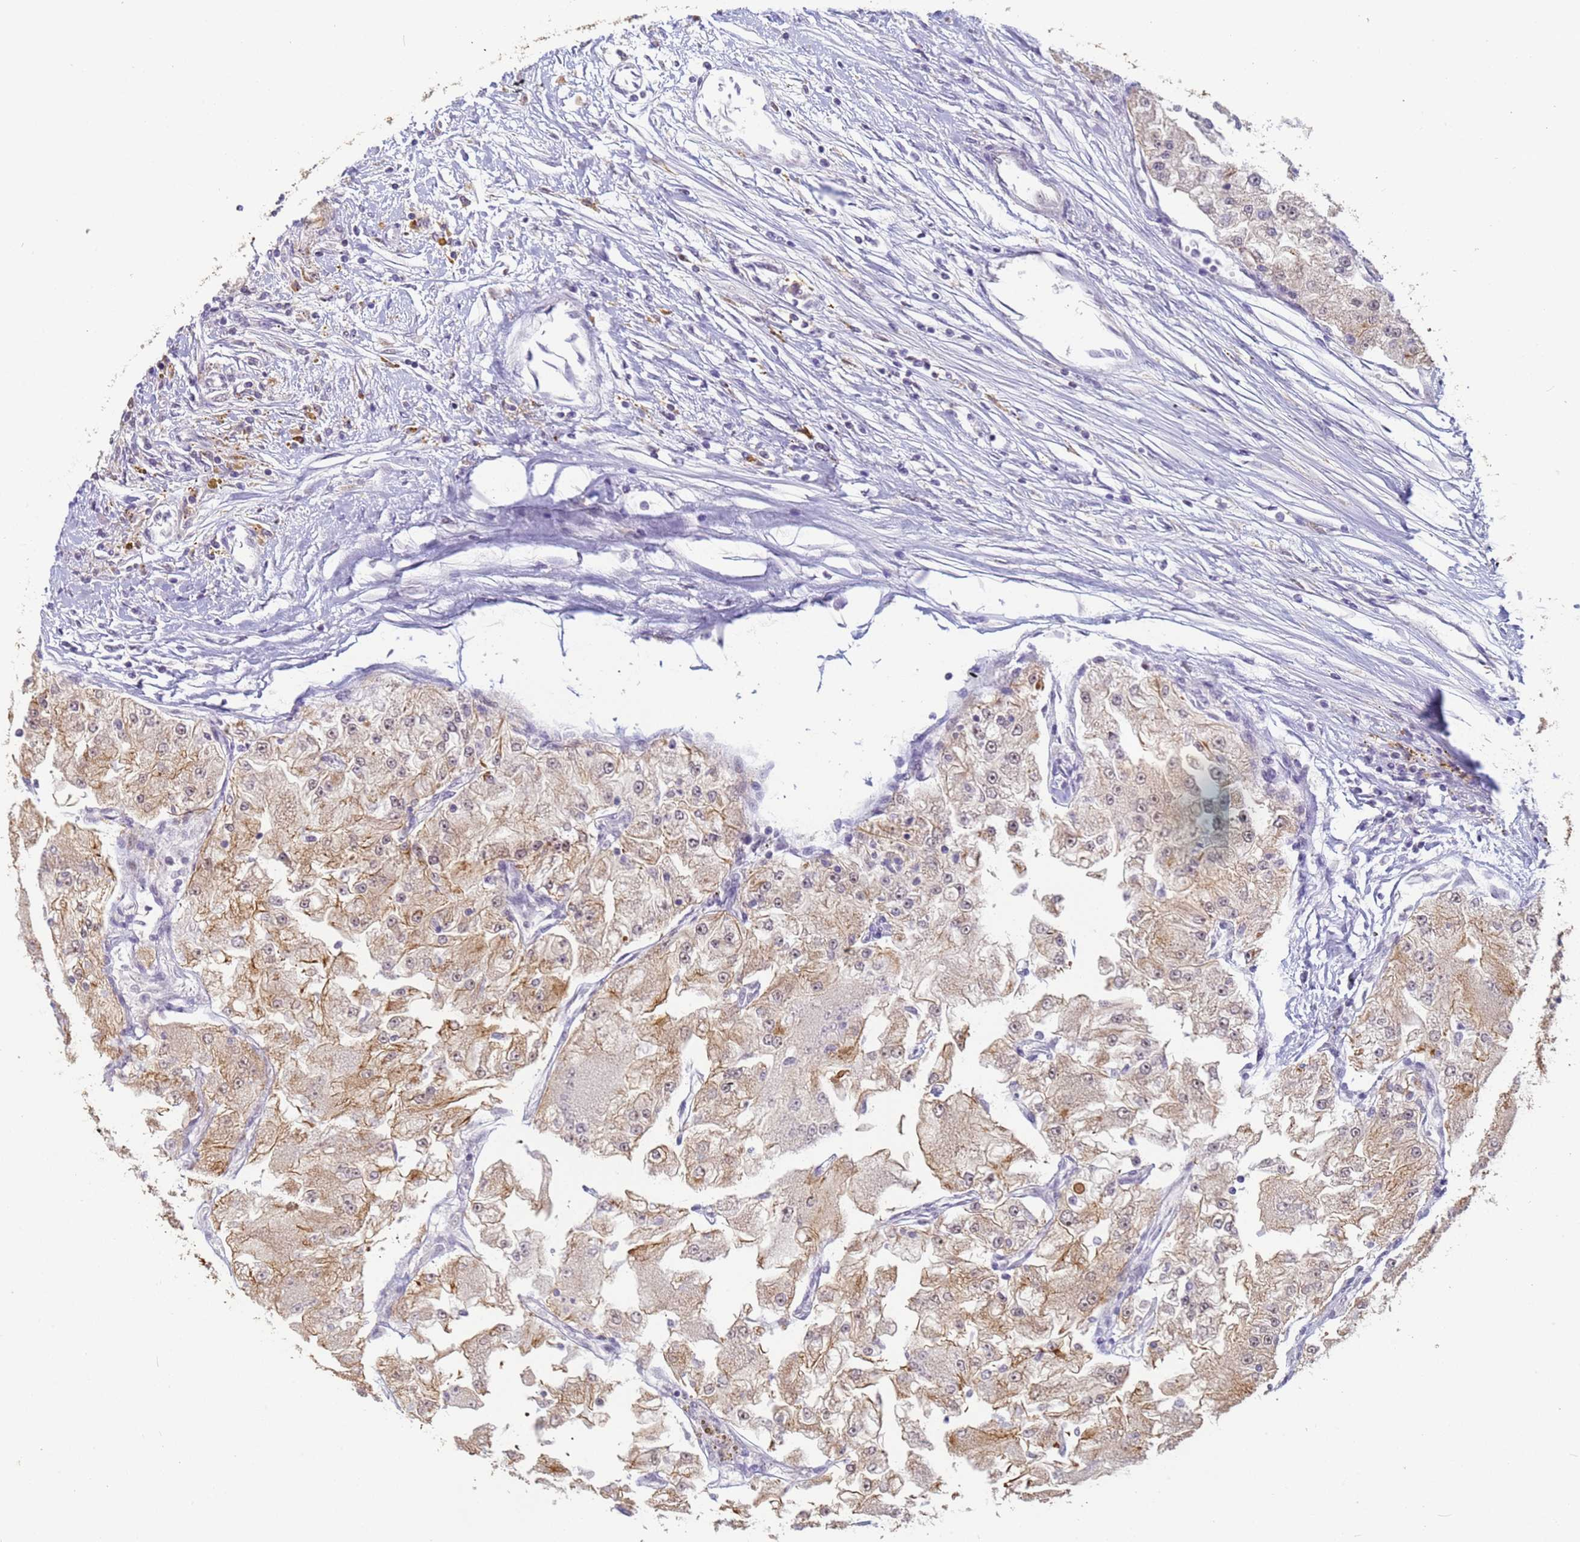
{"staining": {"intensity": "moderate", "quantity": "25%-75%", "location": "cytoplasmic/membranous"}, "tissue": "renal cancer", "cell_type": "Tumor cells", "image_type": "cancer", "snomed": [{"axis": "morphology", "description": "Adenocarcinoma, NOS"}, {"axis": "topography", "description": "Kidney"}], "caption": "This is a micrograph of immunohistochemistry staining of renal adenocarcinoma, which shows moderate positivity in the cytoplasmic/membranous of tumor cells.", "gene": "VWA3A", "patient": {"sex": "female", "age": 72}}